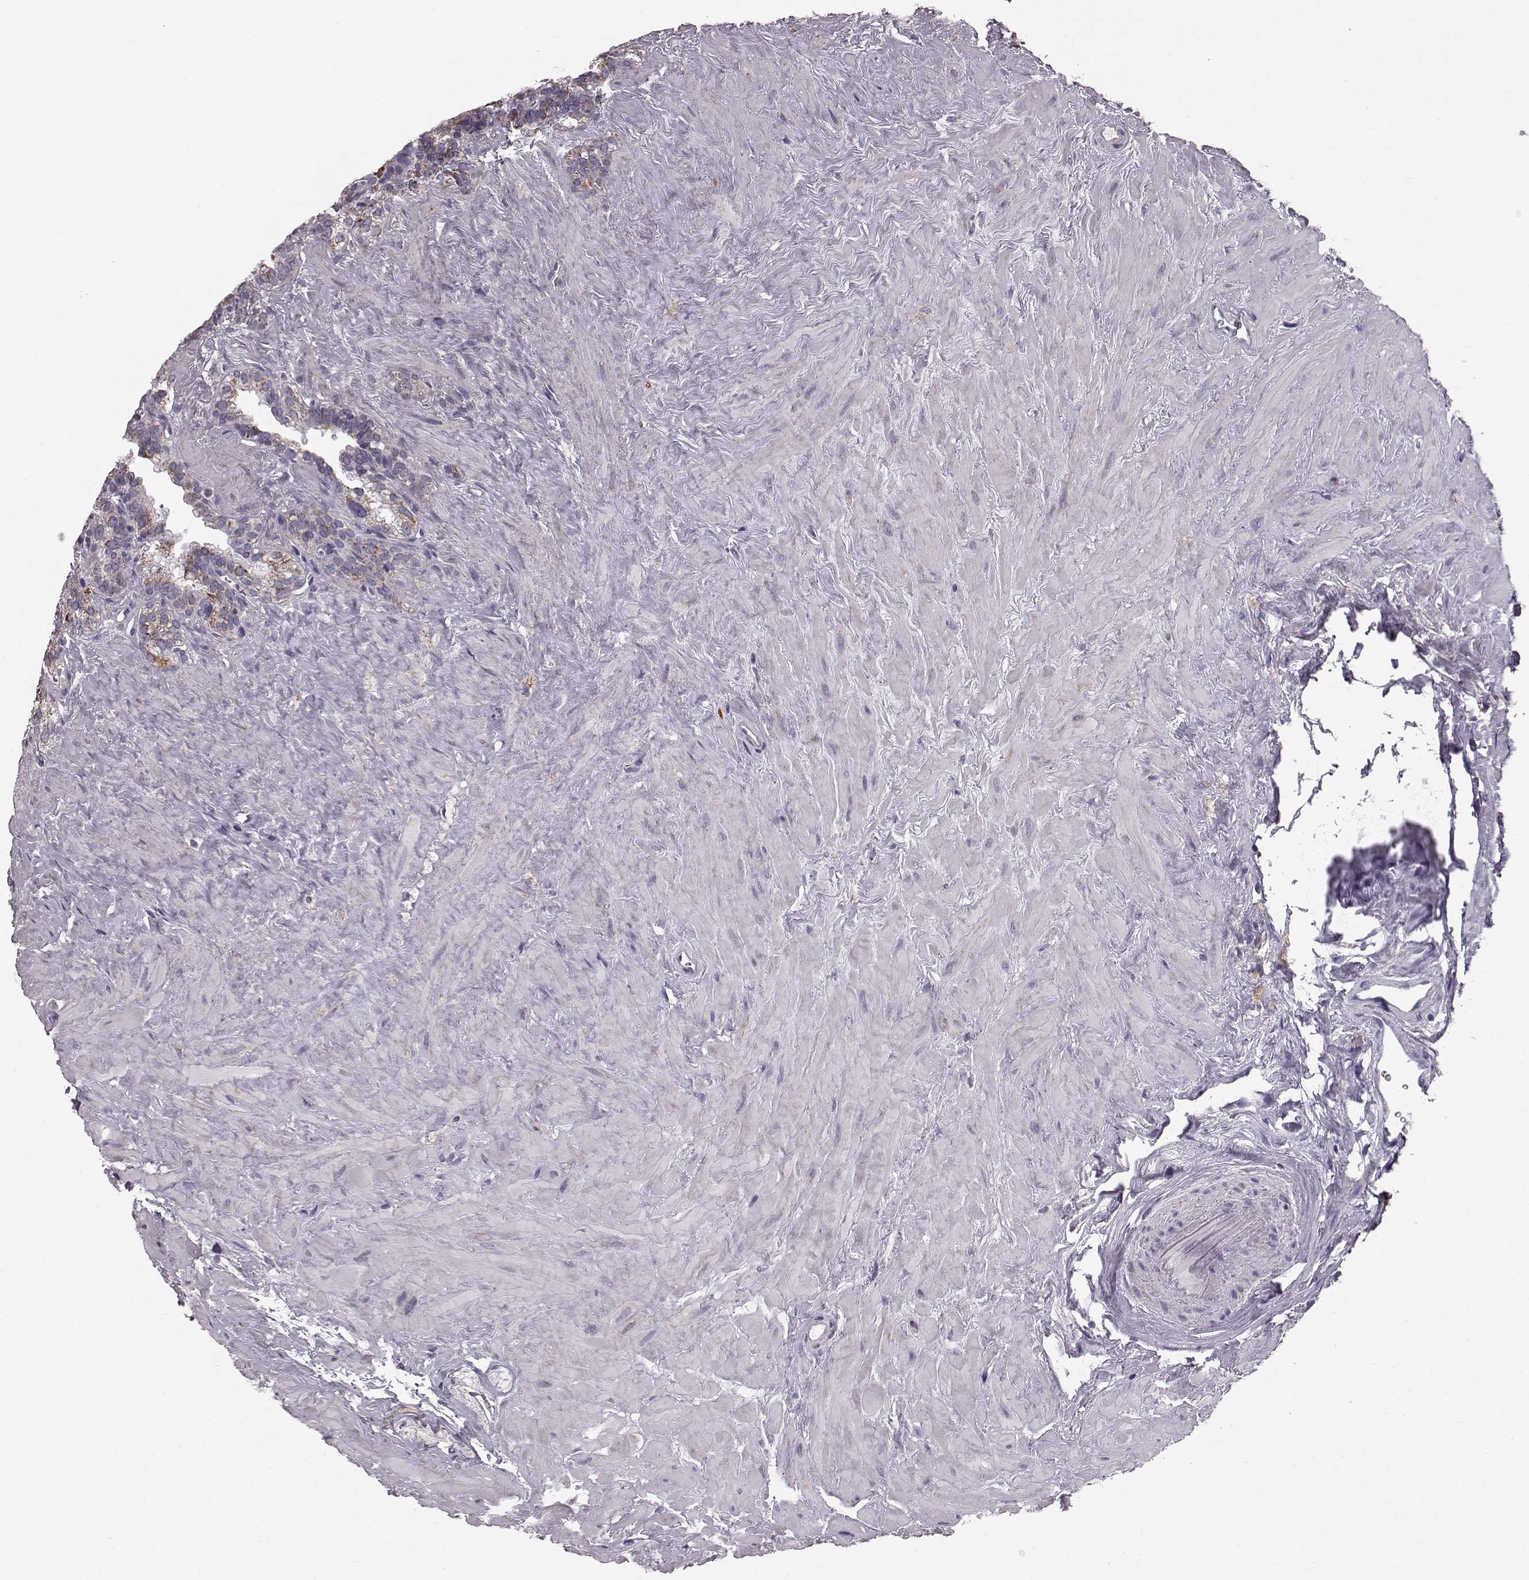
{"staining": {"intensity": "moderate", "quantity": "<25%", "location": "cytoplasmic/membranous"}, "tissue": "seminal vesicle", "cell_type": "Glandular cells", "image_type": "normal", "snomed": [{"axis": "morphology", "description": "Normal tissue, NOS"}, {"axis": "topography", "description": "Seminal veicle"}], "caption": "Moderate cytoplasmic/membranous protein staining is appreciated in approximately <25% of glandular cells in seminal vesicle.", "gene": "ATP5MF", "patient": {"sex": "male", "age": 71}}